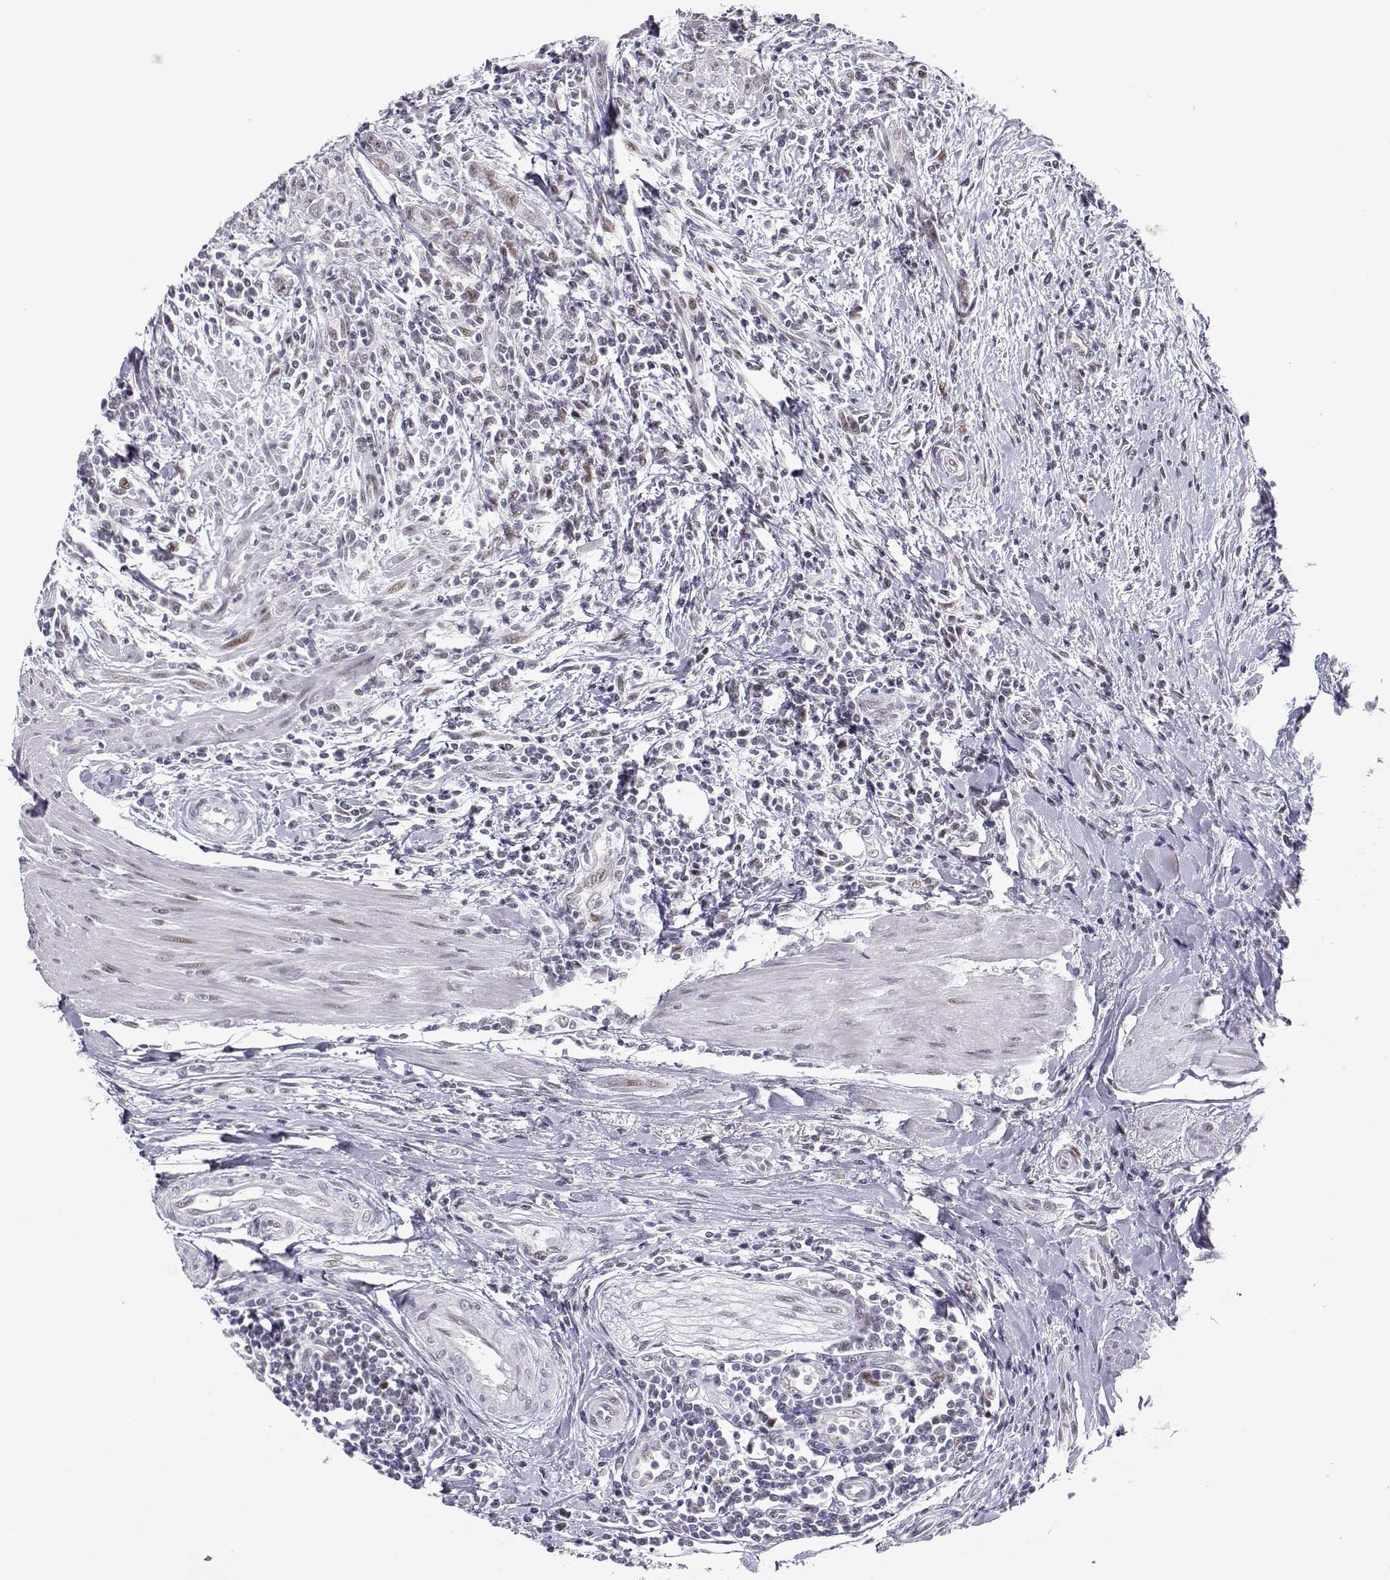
{"staining": {"intensity": "negative", "quantity": "none", "location": "none"}, "tissue": "urothelial cancer", "cell_type": "Tumor cells", "image_type": "cancer", "snomed": [{"axis": "morphology", "description": "Urothelial carcinoma, High grade"}, {"axis": "topography", "description": "Urinary bladder"}], "caption": "Tumor cells show no significant positivity in urothelial carcinoma (high-grade).", "gene": "SIX6", "patient": {"sex": "male", "age": 83}}